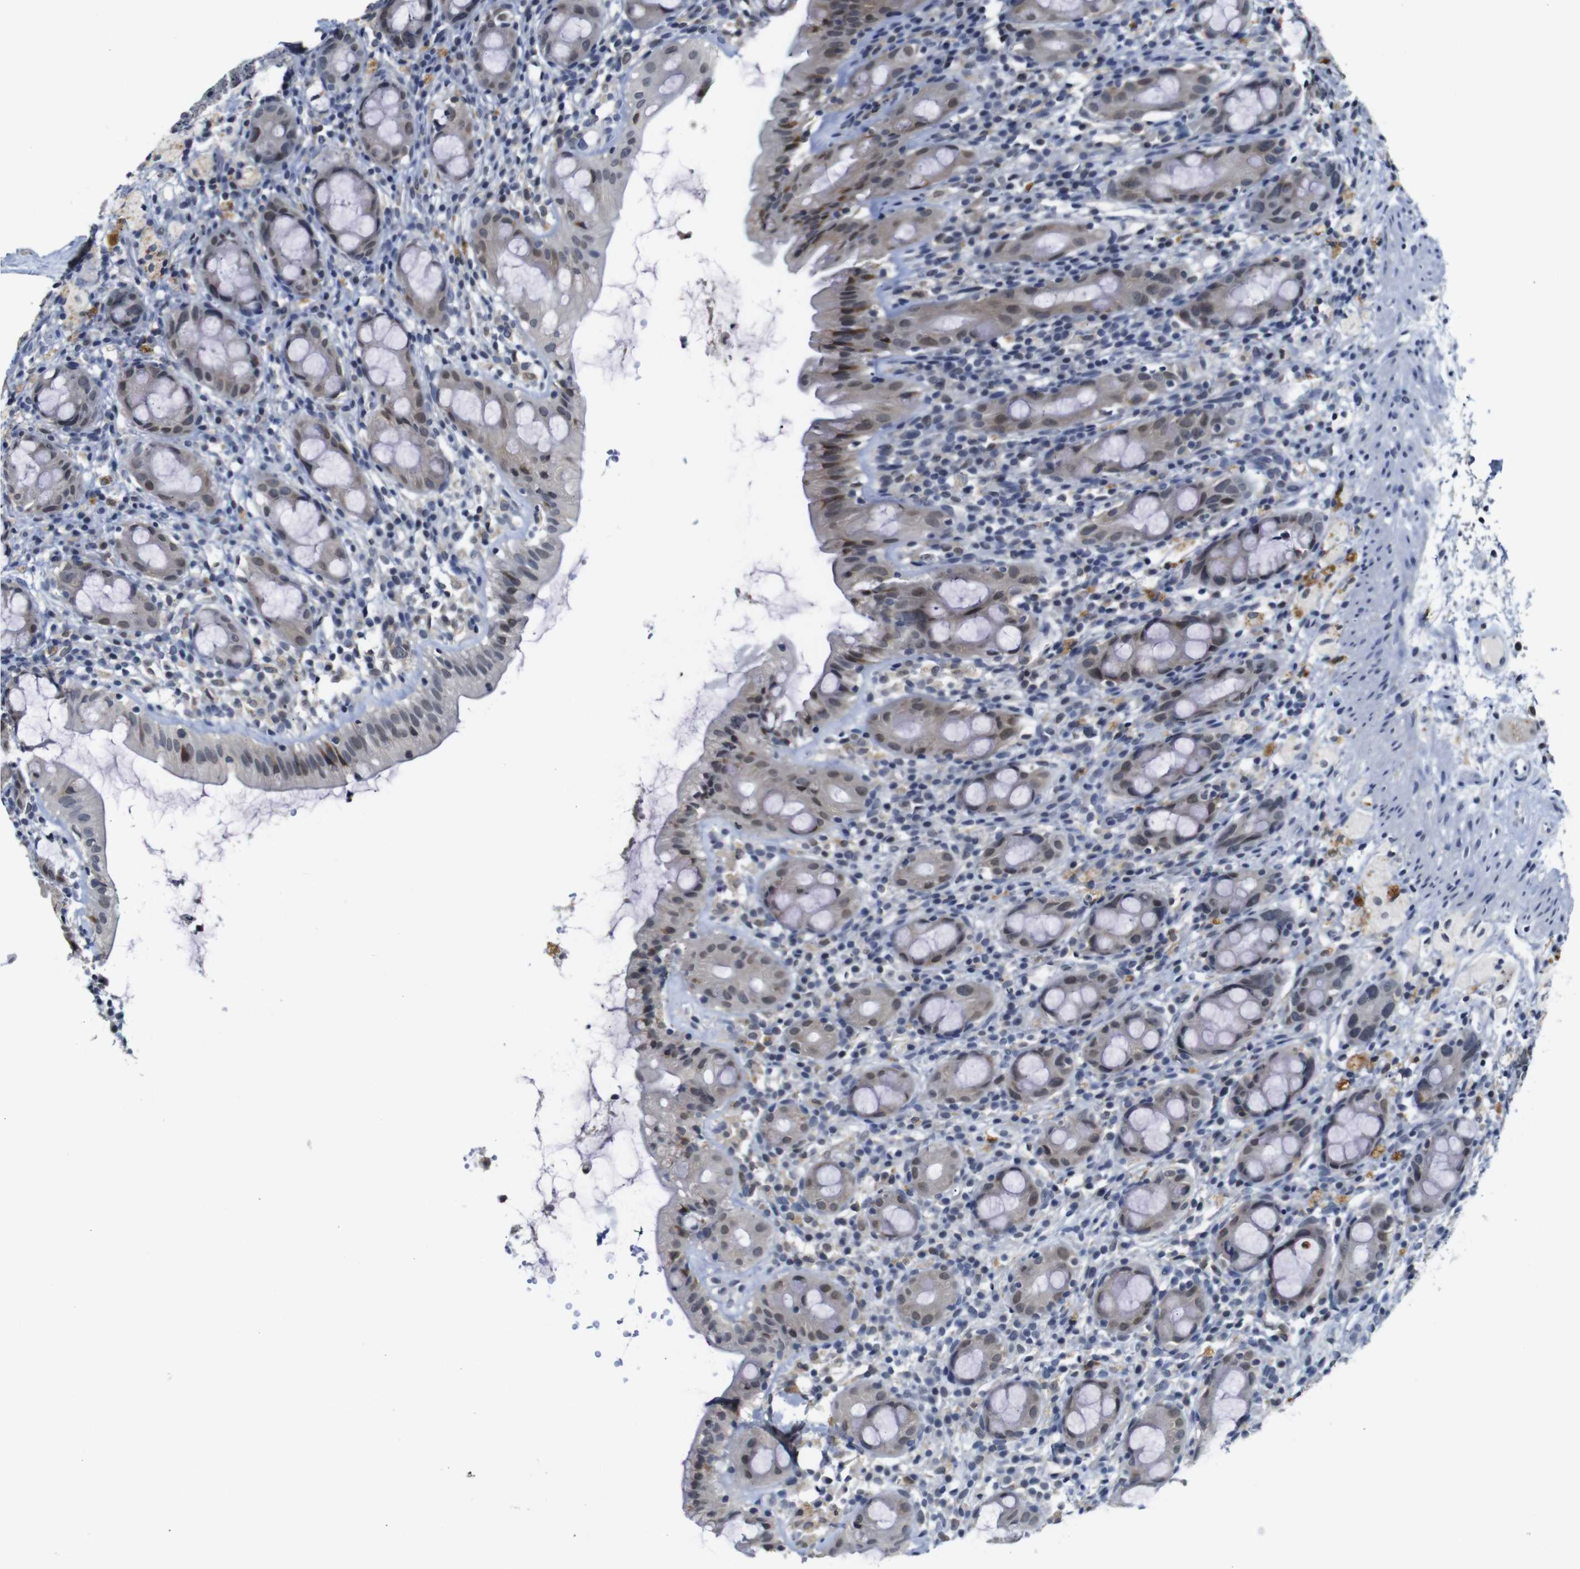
{"staining": {"intensity": "weak", "quantity": "25%-75%", "location": "cytoplasmic/membranous"}, "tissue": "rectum", "cell_type": "Glandular cells", "image_type": "normal", "snomed": [{"axis": "morphology", "description": "Normal tissue, NOS"}, {"axis": "topography", "description": "Rectum"}], "caption": "Glandular cells show low levels of weak cytoplasmic/membranous positivity in approximately 25%-75% of cells in benign rectum. (brown staining indicates protein expression, while blue staining denotes nuclei).", "gene": "NTRK3", "patient": {"sex": "male", "age": 44}}